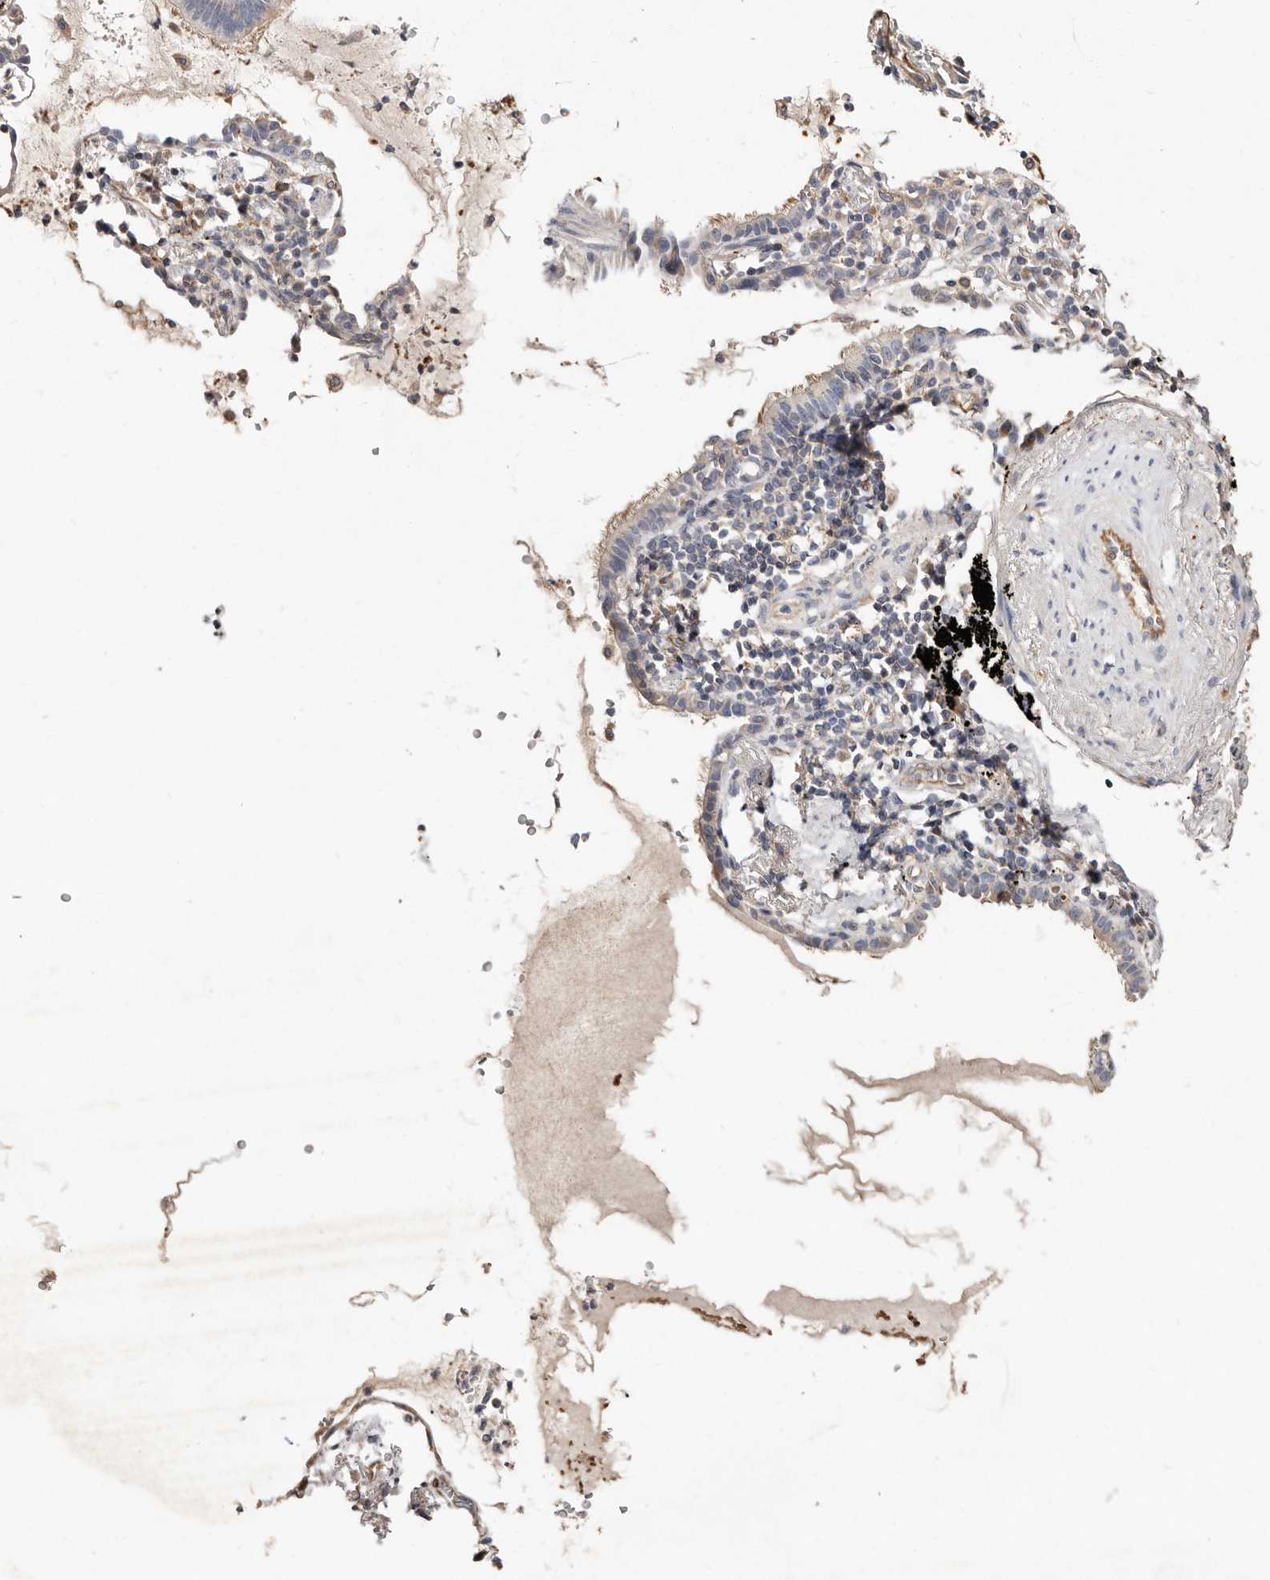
{"staining": {"intensity": "negative", "quantity": "none", "location": "none"}, "tissue": "lung cancer", "cell_type": "Tumor cells", "image_type": "cancer", "snomed": [{"axis": "morphology", "description": "Adenocarcinoma, NOS"}, {"axis": "topography", "description": "Lung"}], "caption": "An IHC histopathology image of lung cancer is shown. There is no staining in tumor cells of lung cancer.", "gene": "THBS3", "patient": {"sex": "female", "age": 70}}